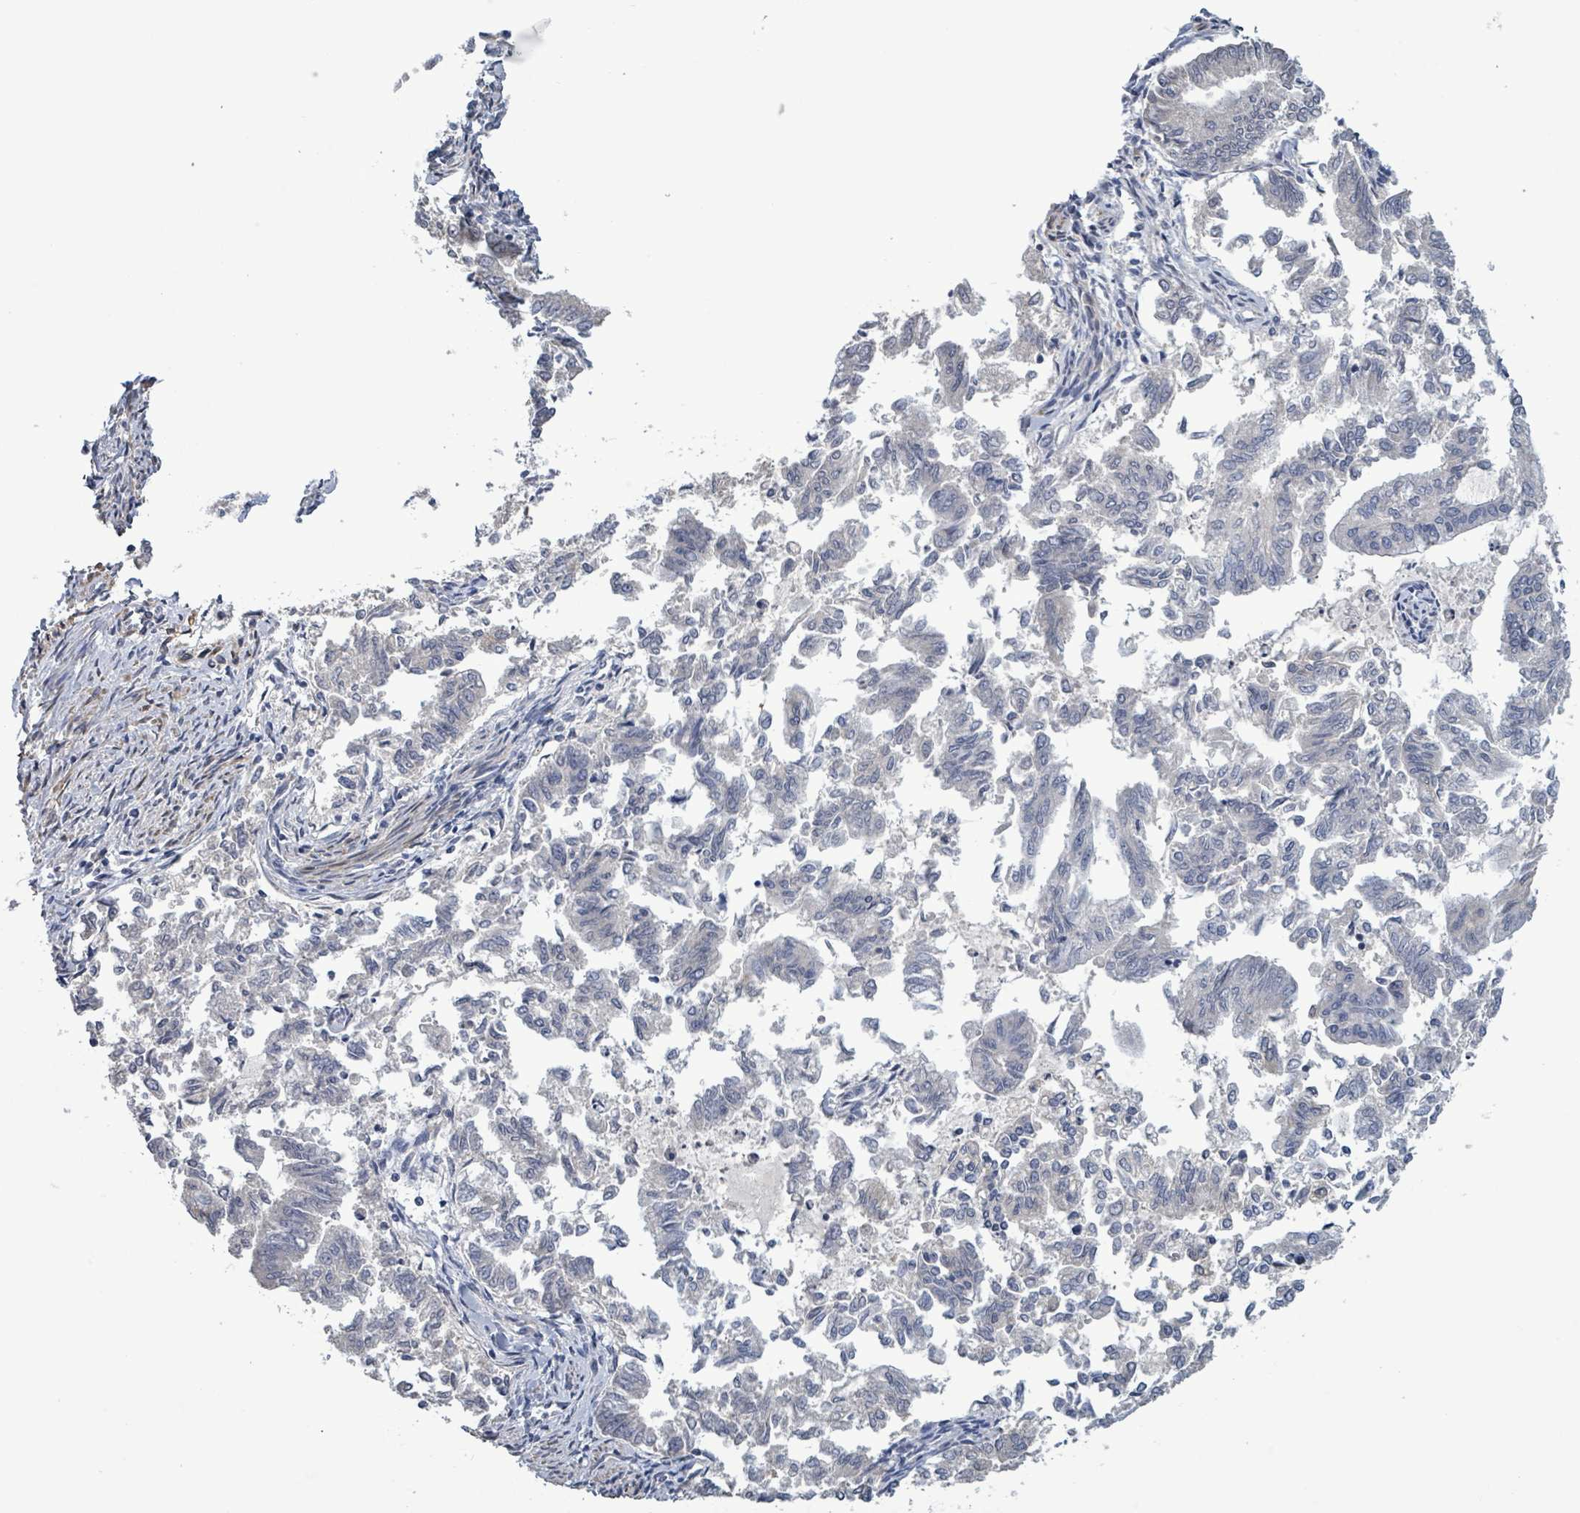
{"staining": {"intensity": "negative", "quantity": "none", "location": "none"}, "tissue": "endometrial cancer", "cell_type": "Tumor cells", "image_type": "cancer", "snomed": [{"axis": "morphology", "description": "Adenocarcinoma, NOS"}, {"axis": "topography", "description": "Endometrium"}], "caption": "Endometrial cancer (adenocarcinoma) was stained to show a protein in brown. There is no significant staining in tumor cells.", "gene": "AMMECR1", "patient": {"sex": "female", "age": 79}}